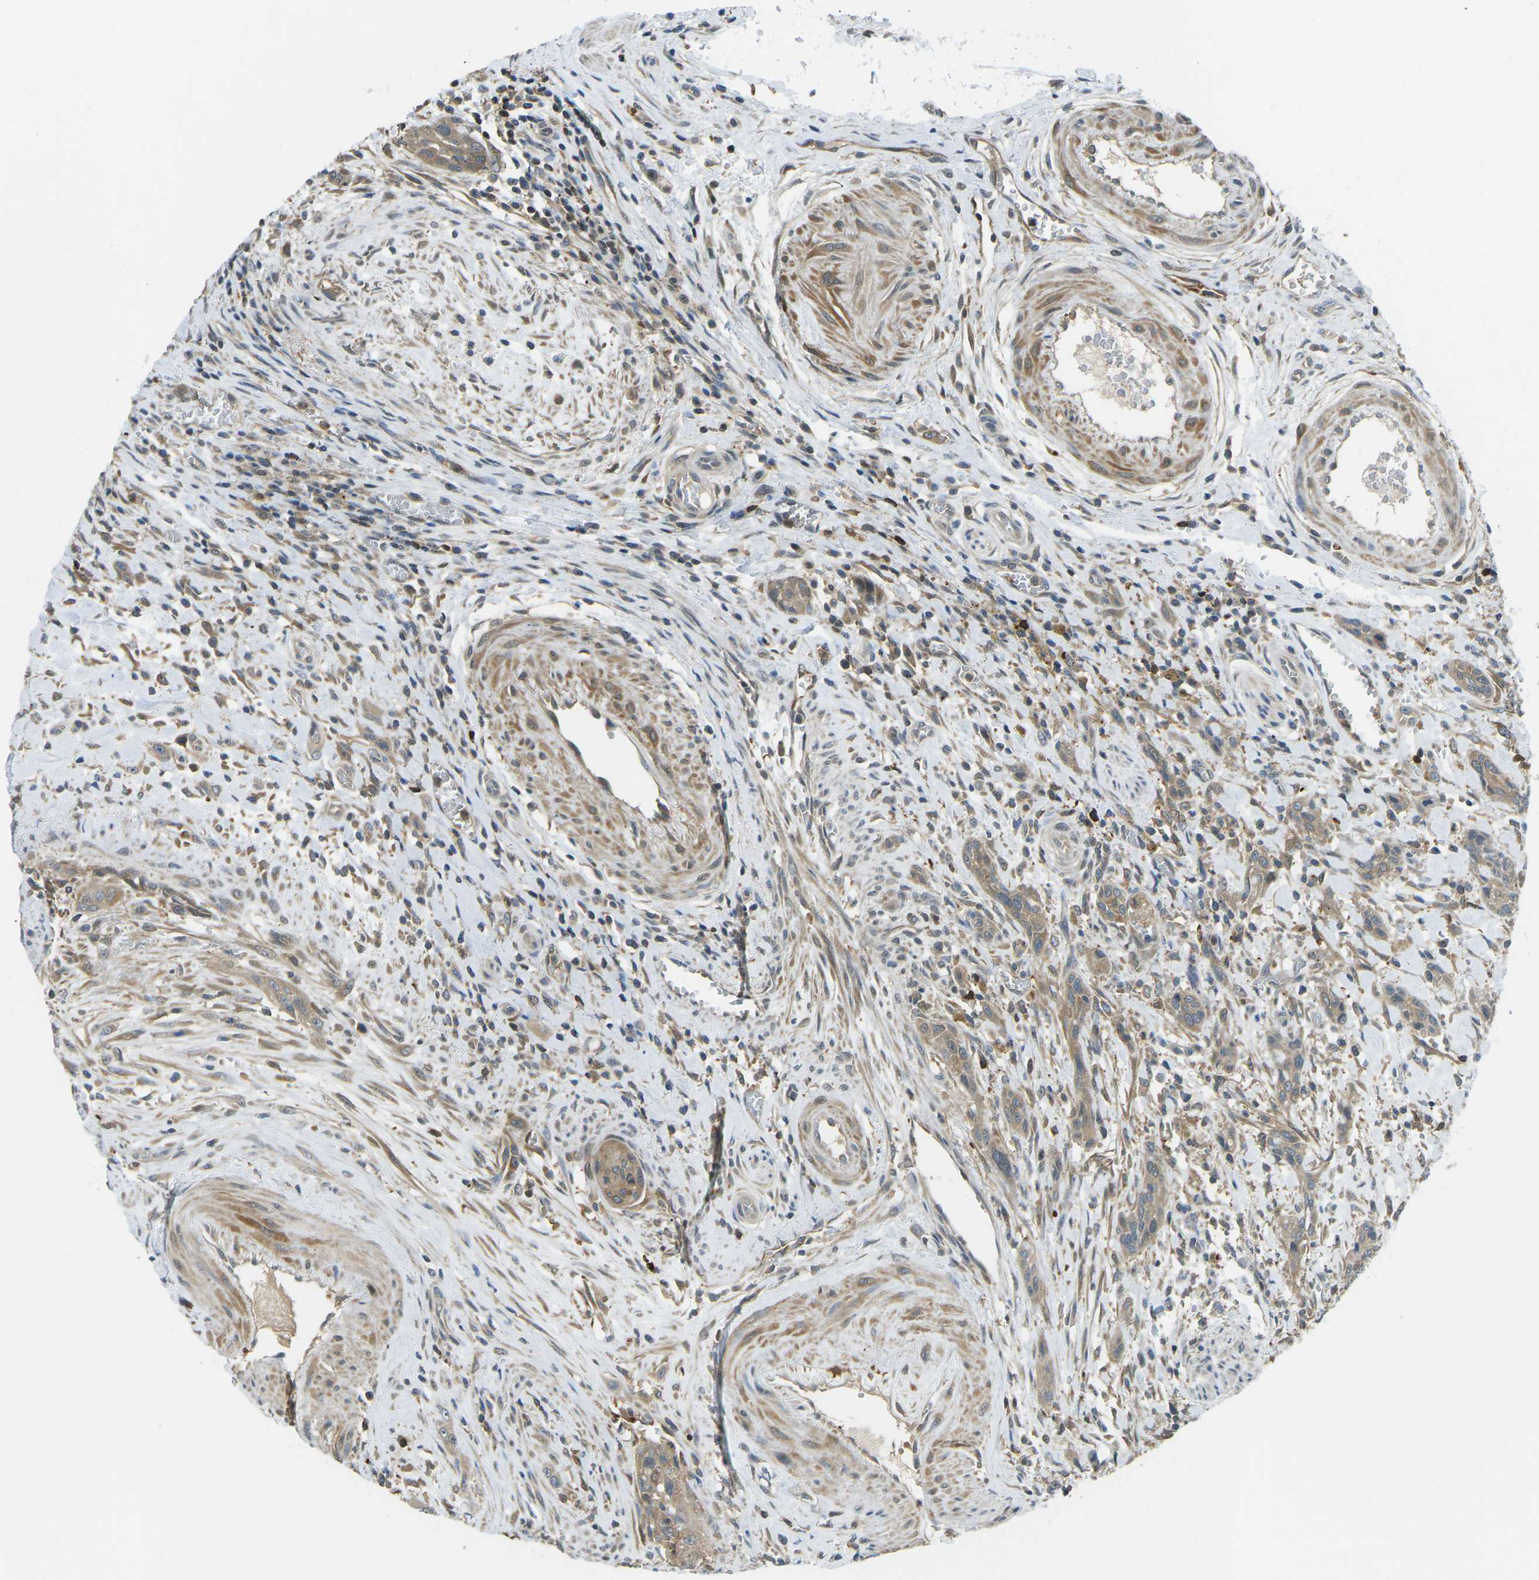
{"staining": {"intensity": "moderate", "quantity": ">75%", "location": "cytoplasmic/membranous"}, "tissue": "urothelial cancer", "cell_type": "Tumor cells", "image_type": "cancer", "snomed": [{"axis": "morphology", "description": "Urothelial carcinoma, High grade"}, {"axis": "topography", "description": "Urinary bladder"}], "caption": "DAB (3,3'-diaminobenzidine) immunohistochemical staining of urothelial cancer reveals moderate cytoplasmic/membranous protein expression in about >75% of tumor cells. The protein of interest is stained brown, and the nuclei are stained in blue (DAB (3,3'-diaminobenzidine) IHC with brightfield microscopy, high magnification).", "gene": "PIEZO2", "patient": {"sex": "male", "age": 35}}